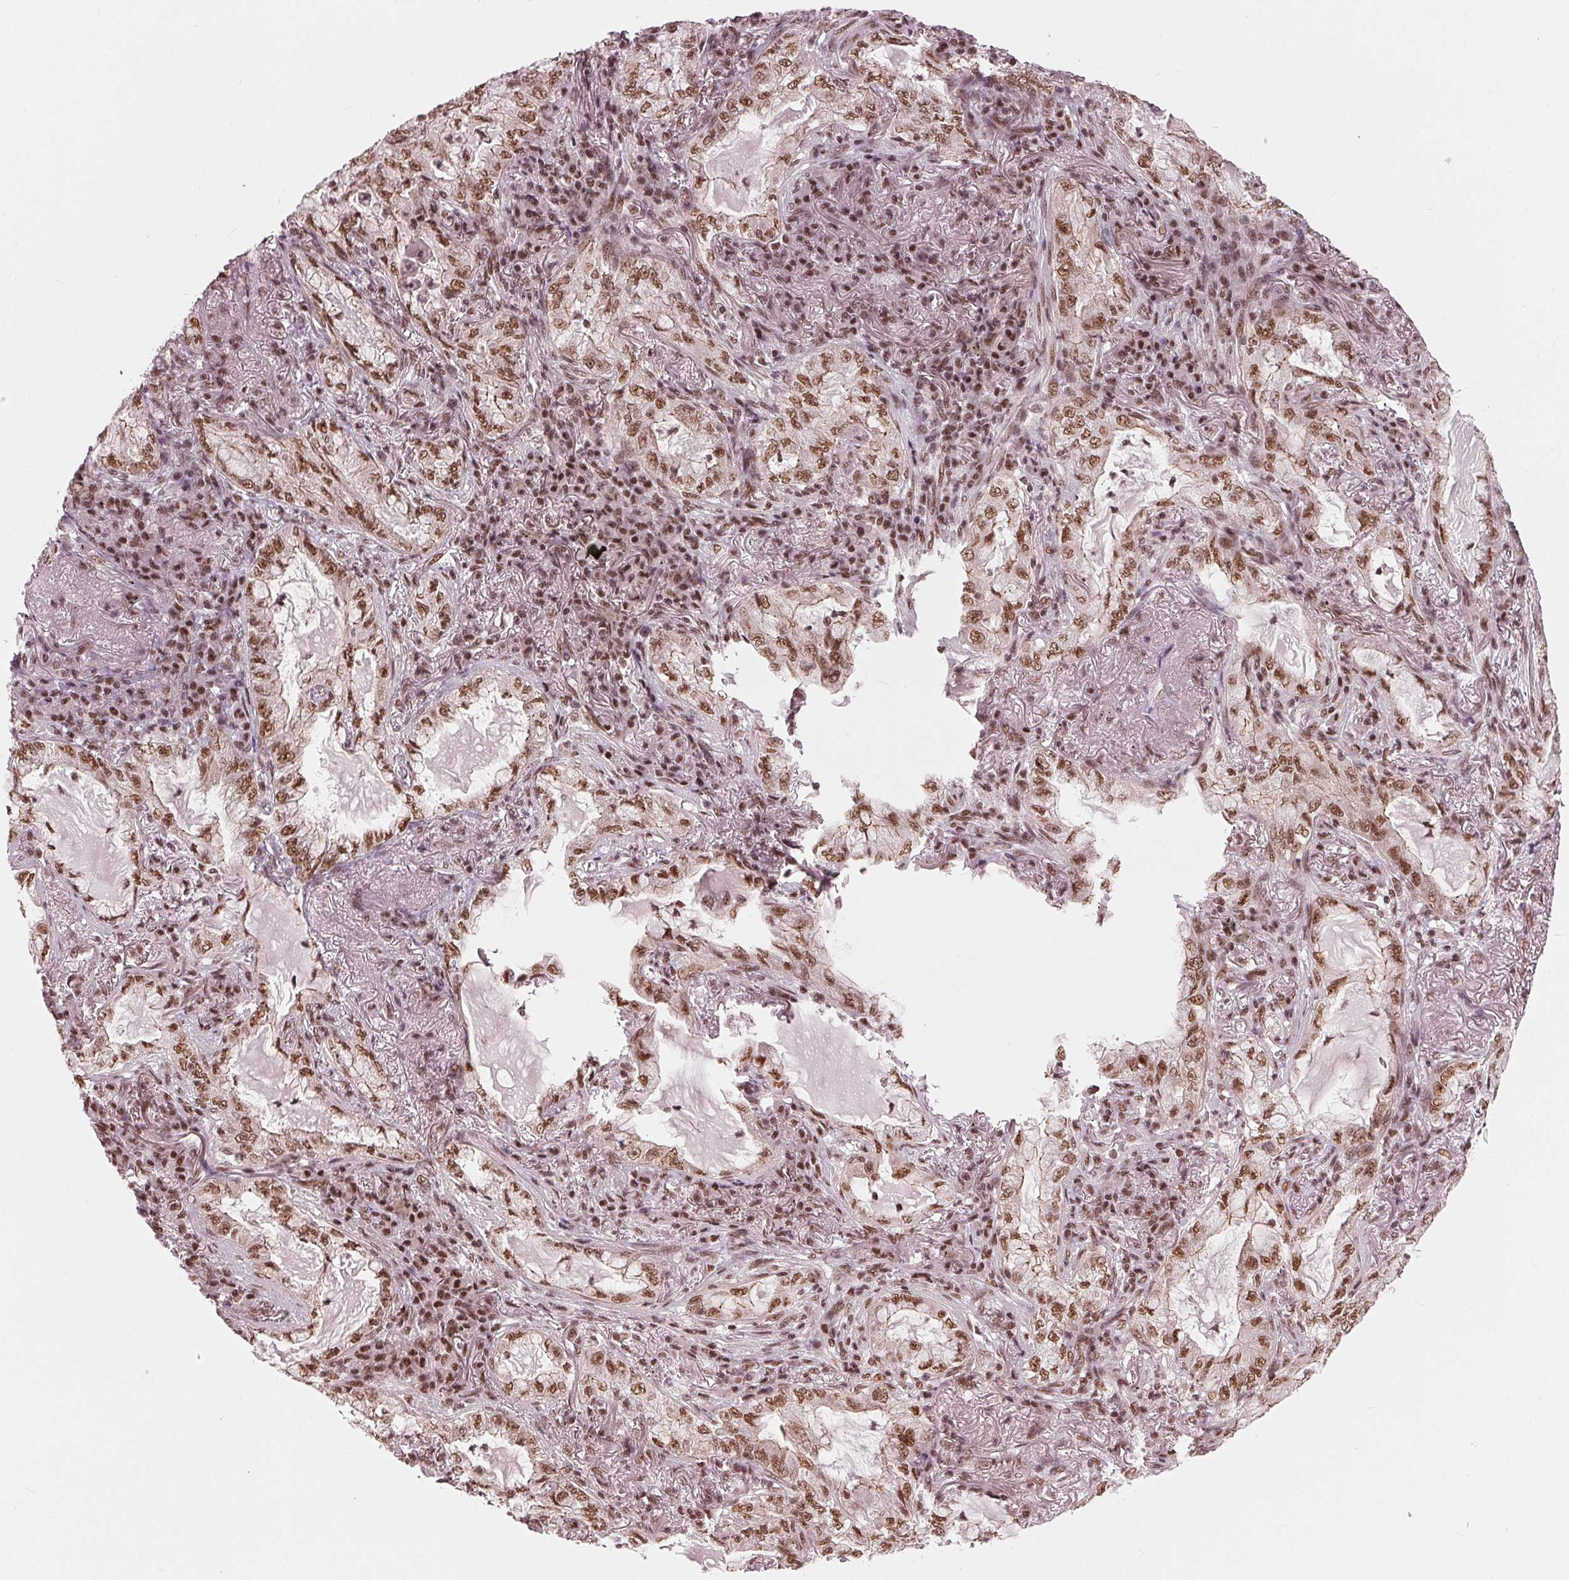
{"staining": {"intensity": "moderate", "quantity": ">75%", "location": "nuclear"}, "tissue": "lung cancer", "cell_type": "Tumor cells", "image_type": "cancer", "snomed": [{"axis": "morphology", "description": "Adenocarcinoma, NOS"}, {"axis": "topography", "description": "Lung"}], "caption": "A photomicrograph showing moderate nuclear positivity in about >75% of tumor cells in lung cancer (adenocarcinoma), as visualized by brown immunohistochemical staining.", "gene": "LSM2", "patient": {"sex": "female", "age": 73}}